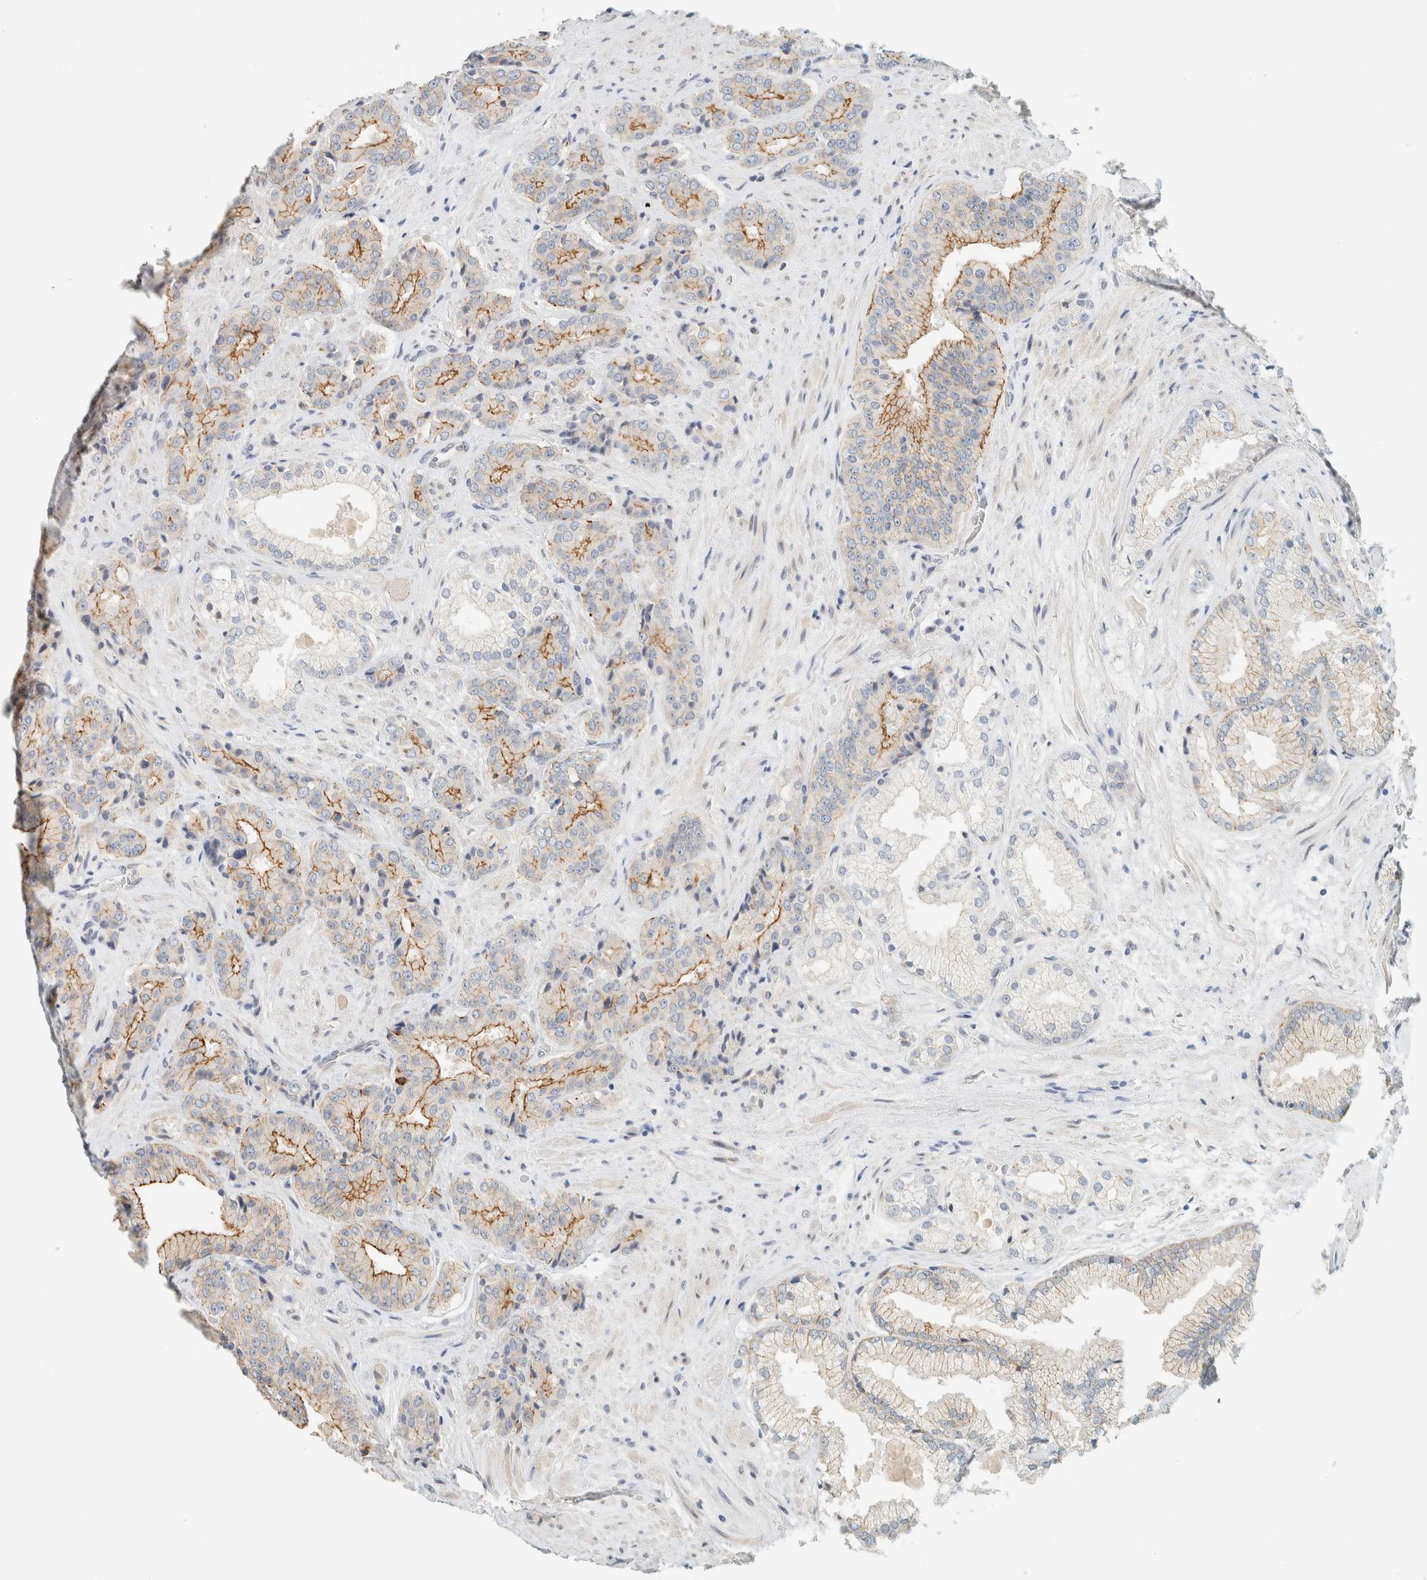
{"staining": {"intensity": "moderate", "quantity": "25%-75%", "location": "cytoplasmic/membranous"}, "tissue": "prostate cancer", "cell_type": "Tumor cells", "image_type": "cancer", "snomed": [{"axis": "morphology", "description": "Adenocarcinoma, High grade"}, {"axis": "topography", "description": "Prostate"}], "caption": "IHC (DAB) staining of adenocarcinoma (high-grade) (prostate) exhibits moderate cytoplasmic/membranous protein expression in about 25%-75% of tumor cells. The protein of interest is shown in brown color, while the nuclei are stained blue.", "gene": "C1QTNF12", "patient": {"sex": "male", "age": 71}}